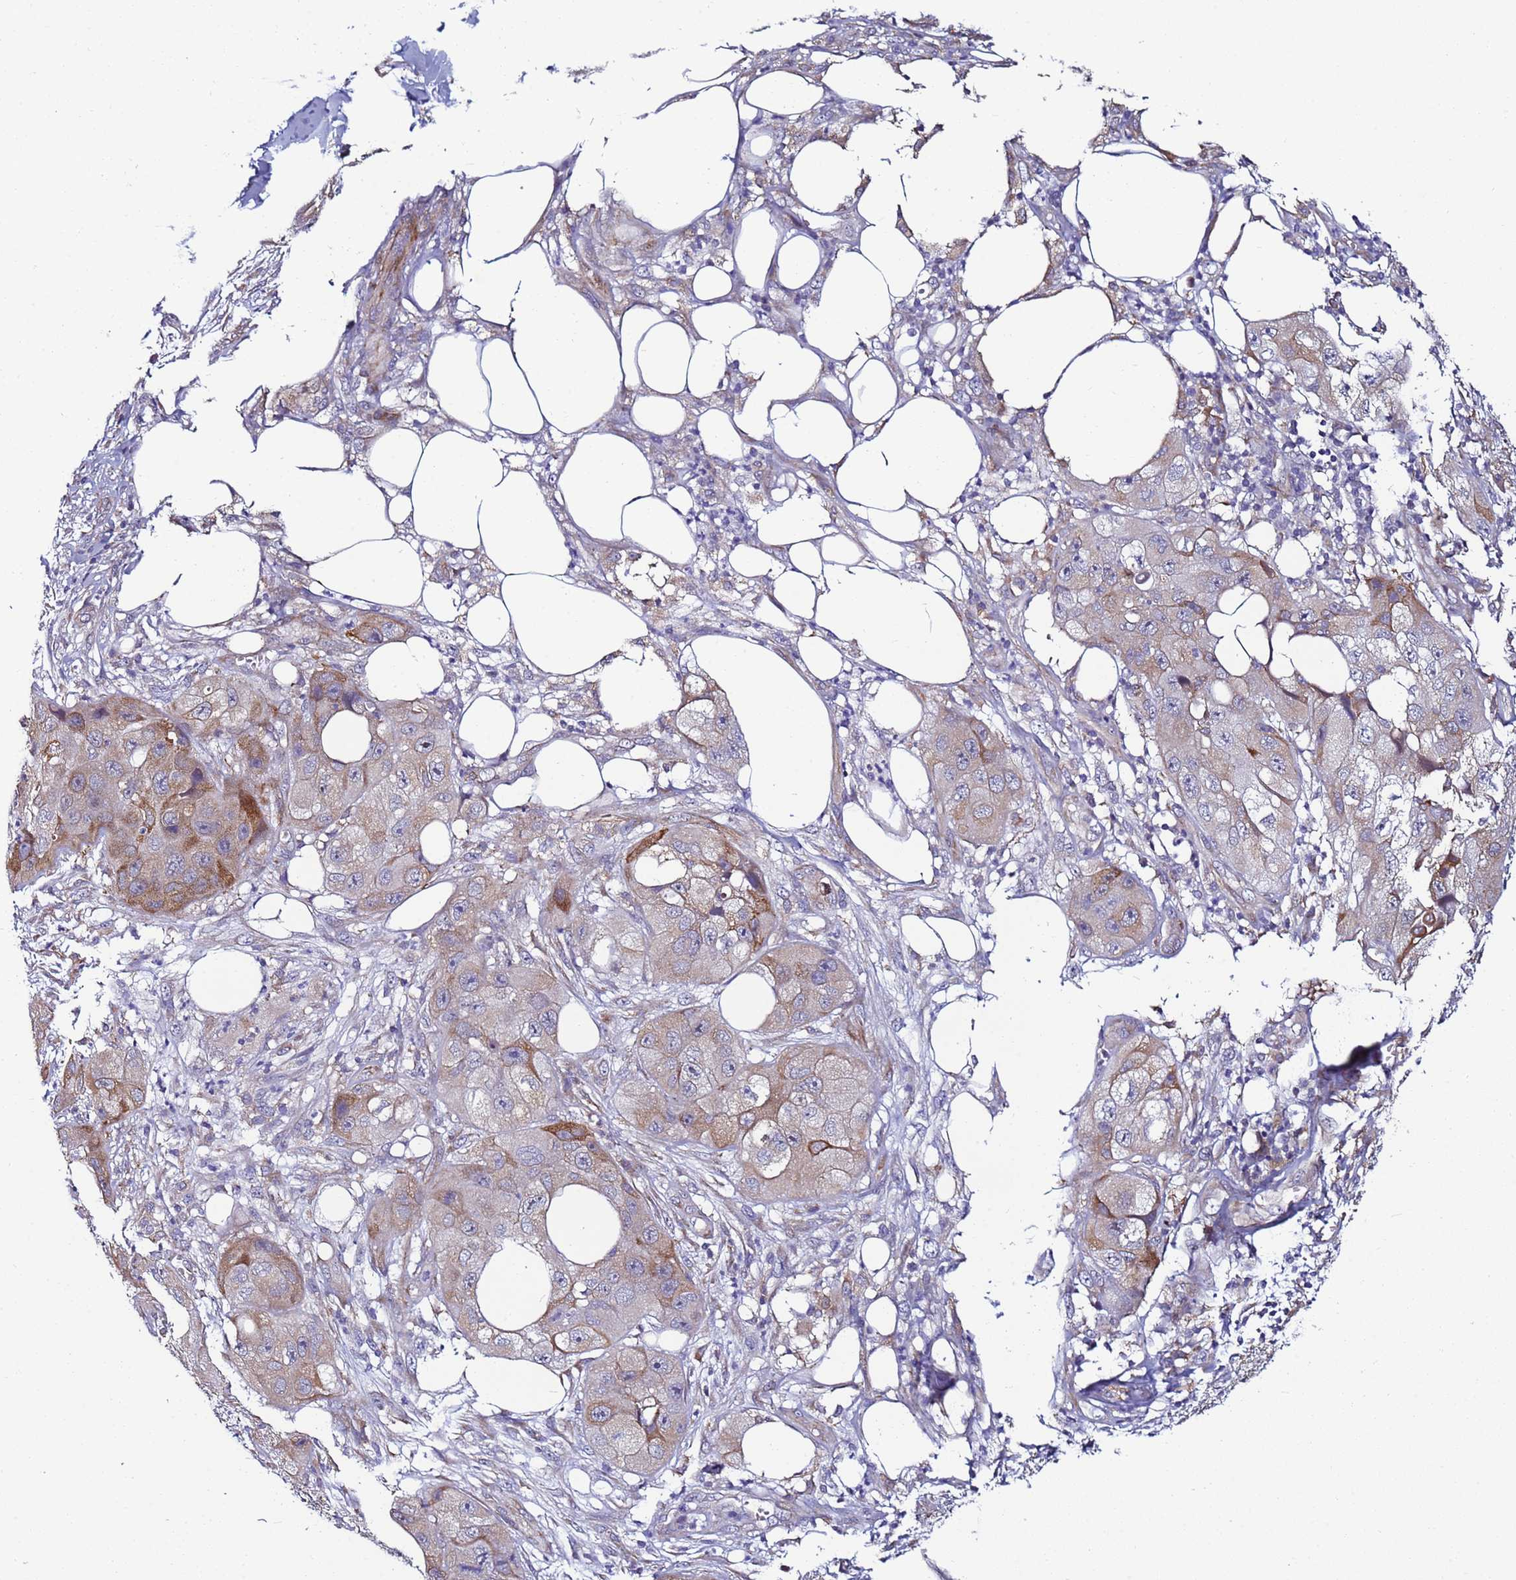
{"staining": {"intensity": "moderate", "quantity": "<25%", "location": "cytoplasmic/membranous"}, "tissue": "skin cancer", "cell_type": "Tumor cells", "image_type": "cancer", "snomed": [{"axis": "morphology", "description": "Squamous cell carcinoma, NOS"}, {"axis": "topography", "description": "Skin"}, {"axis": "topography", "description": "Subcutis"}], "caption": "Immunohistochemical staining of human skin squamous cell carcinoma displays moderate cytoplasmic/membranous protein staining in approximately <25% of tumor cells.", "gene": "MCRIP1", "patient": {"sex": "male", "age": 73}}